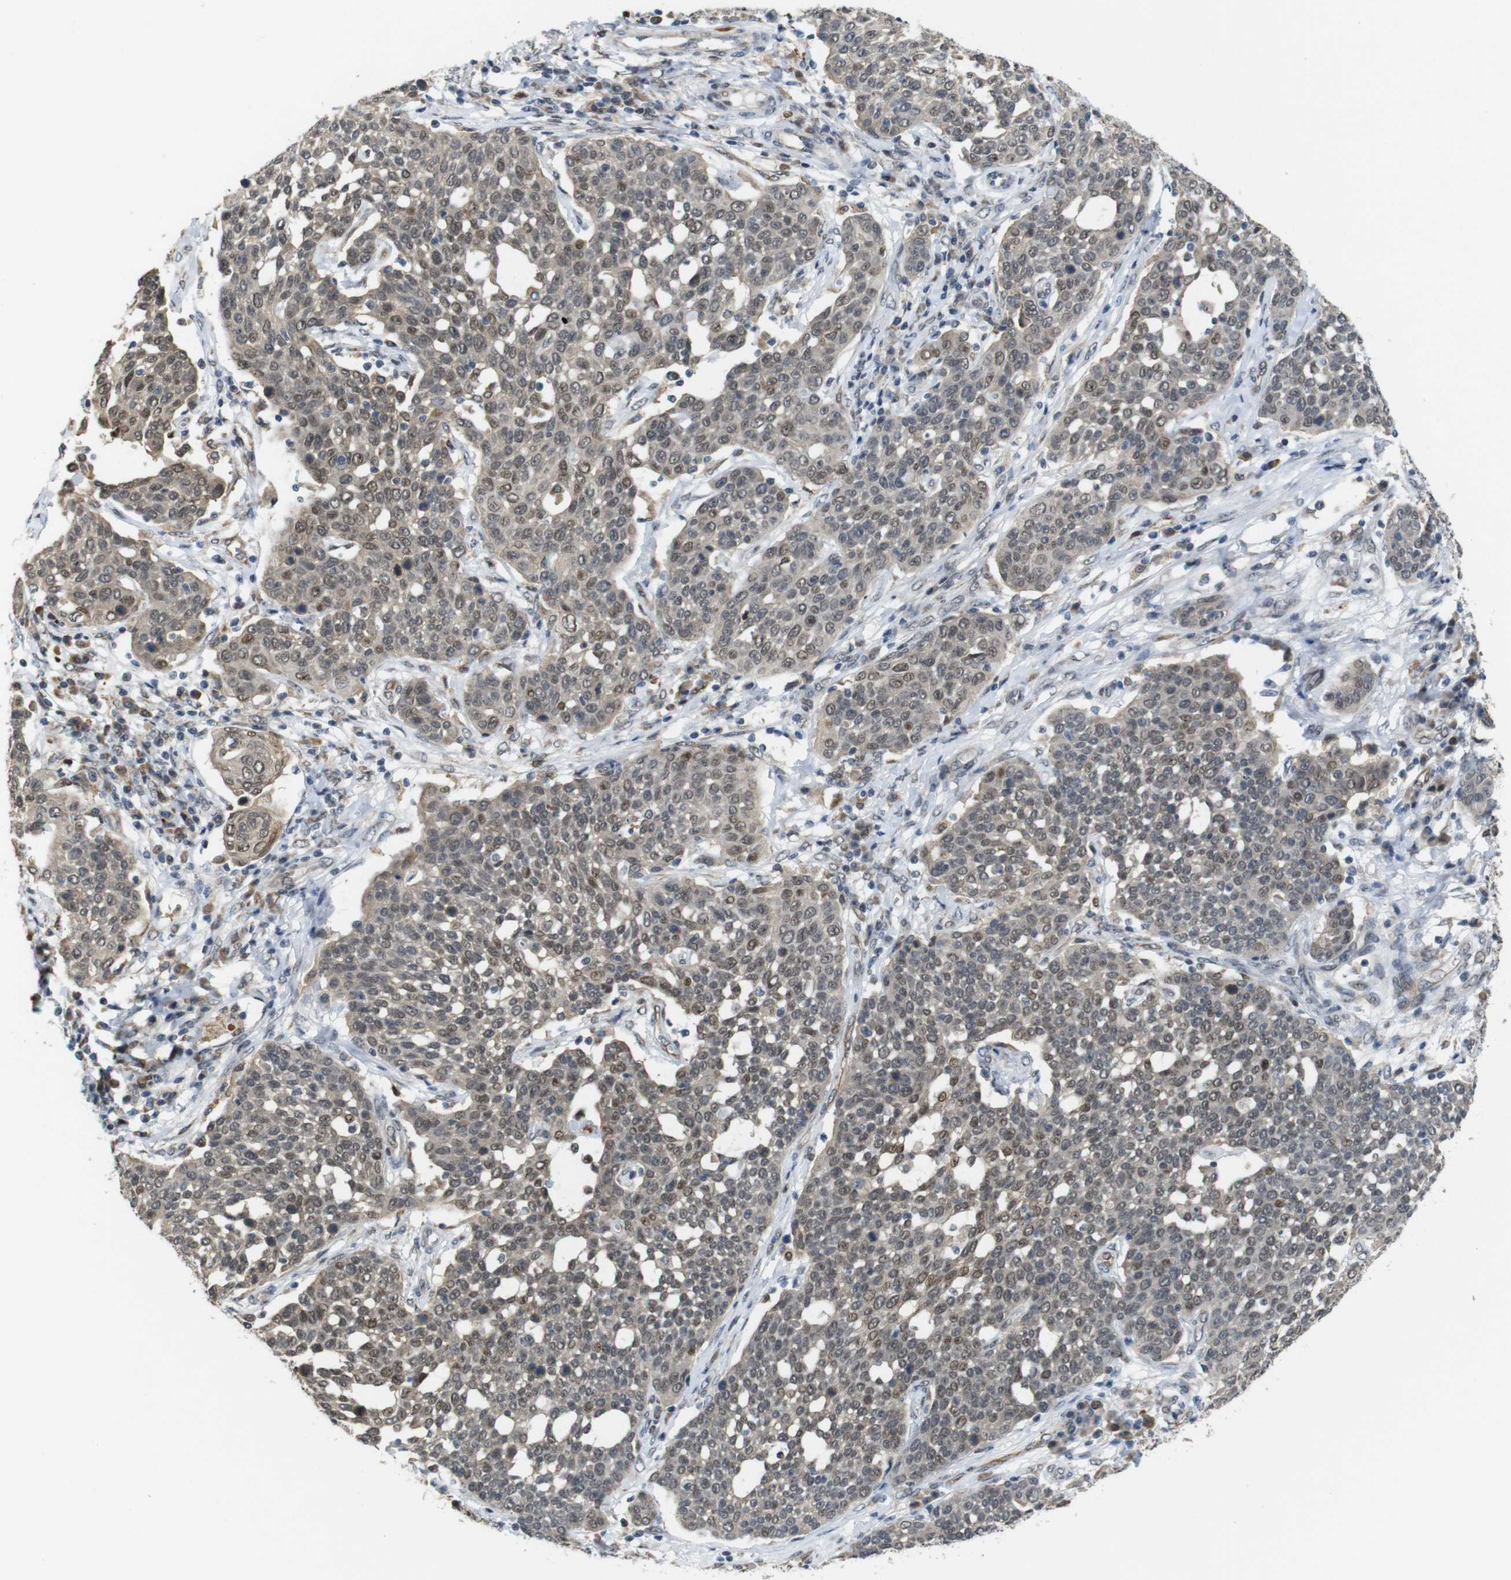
{"staining": {"intensity": "moderate", "quantity": ">75%", "location": "cytoplasmic/membranous,nuclear"}, "tissue": "cervical cancer", "cell_type": "Tumor cells", "image_type": "cancer", "snomed": [{"axis": "morphology", "description": "Squamous cell carcinoma, NOS"}, {"axis": "topography", "description": "Cervix"}], "caption": "High-power microscopy captured an immunohistochemistry image of cervical squamous cell carcinoma, revealing moderate cytoplasmic/membranous and nuclear positivity in about >75% of tumor cells.", "gene": "PNMA8A", "patient": {"sex": "female", "age": 34}}